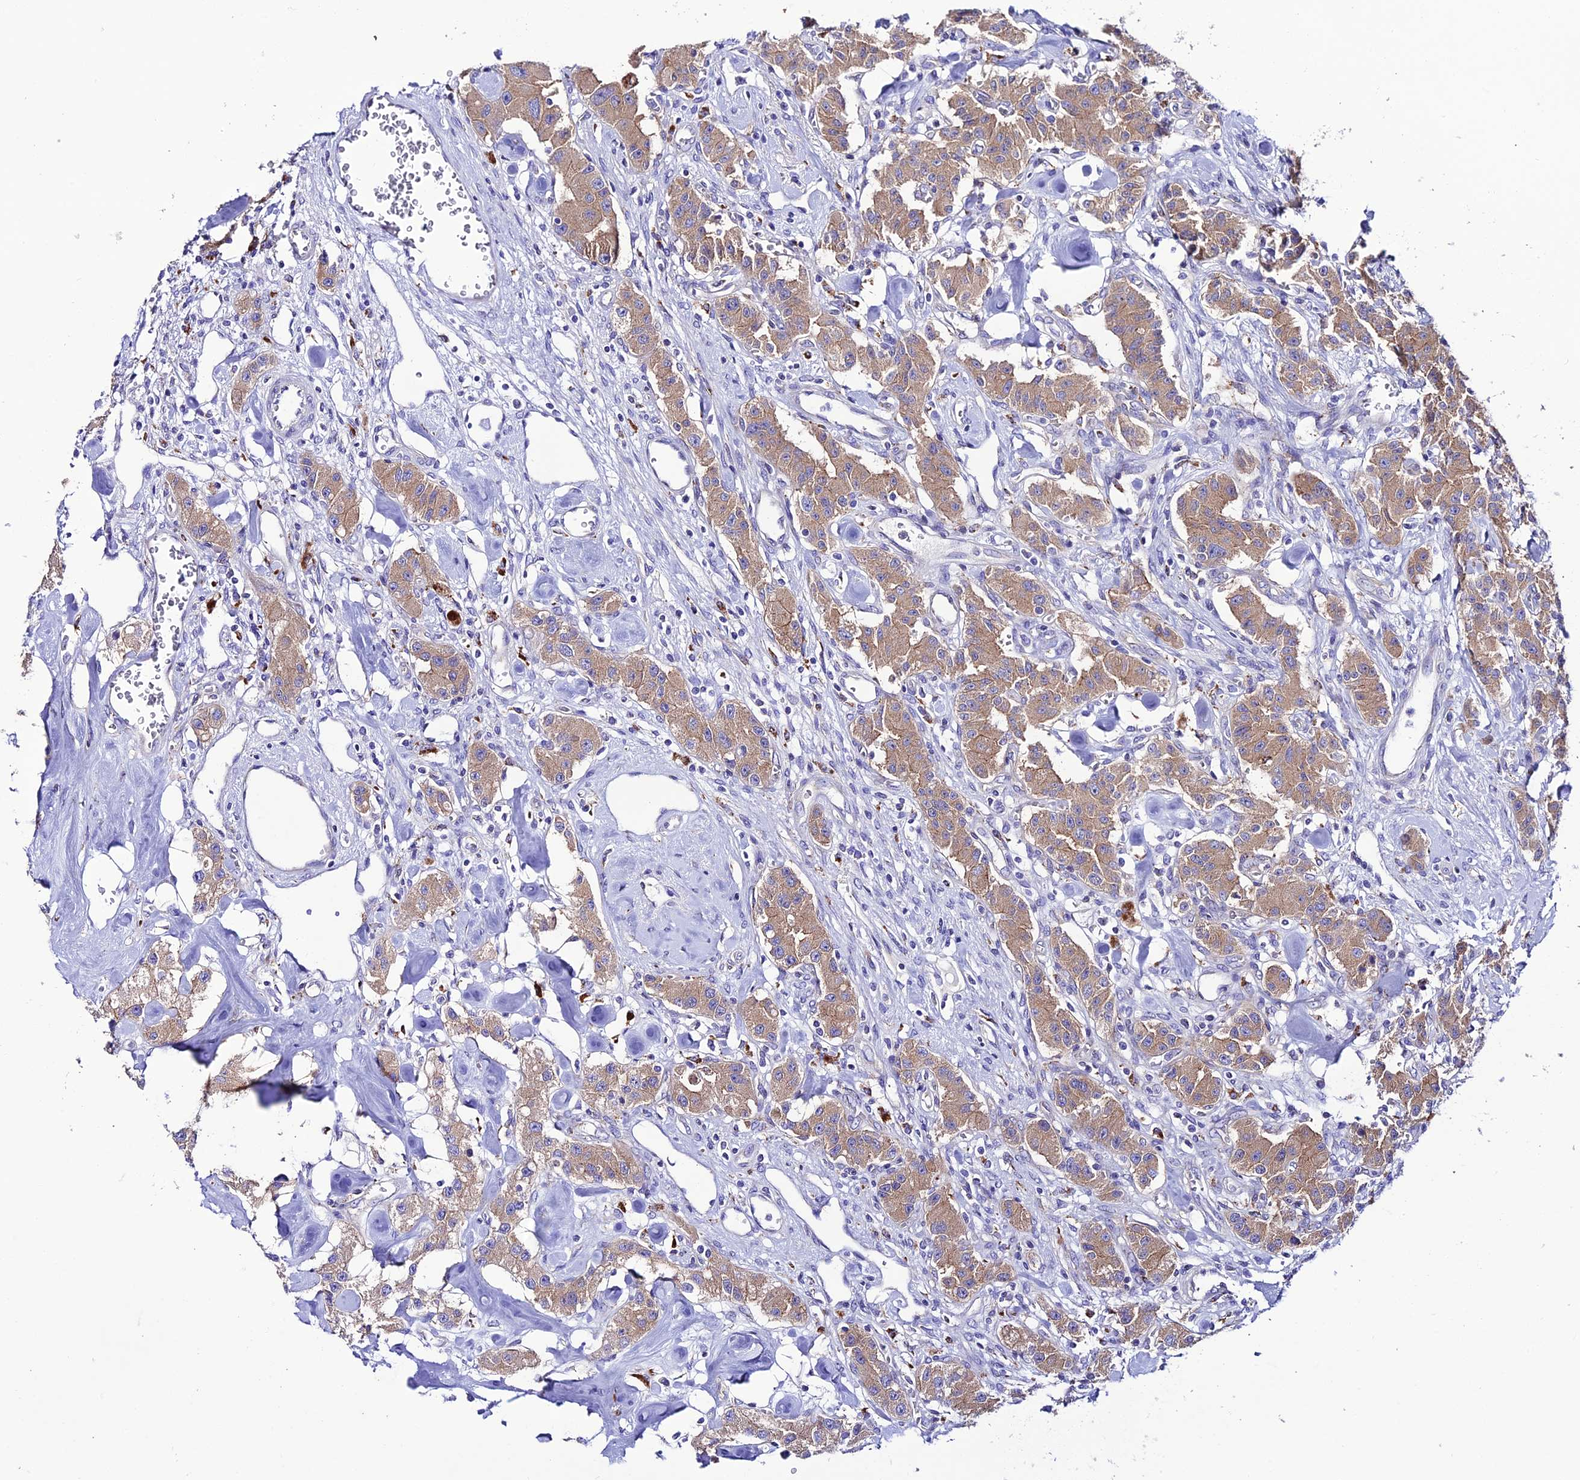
{"staining": {"intensity": "moderate", "quantity": ">75%", "location": "cytoplasmic/membranous"}, "tissue": "carcinoid", "cell_type": "Tumor cells", "image_type": "cancer", "snomed": [{"axis": "morphology", "description": "Carcinoid, malignant, NOS"}, {"axis": "topography", "description": "Pancreas"}], "caption": "DAB immunohistochemical staining of carcinoid (malignant) shows moderate cytoplasmic/membranous protein staining in approximately >75% of tumor cells.", "gene": "LACTB2", "patient": {"sex": "male", "age": 41}}